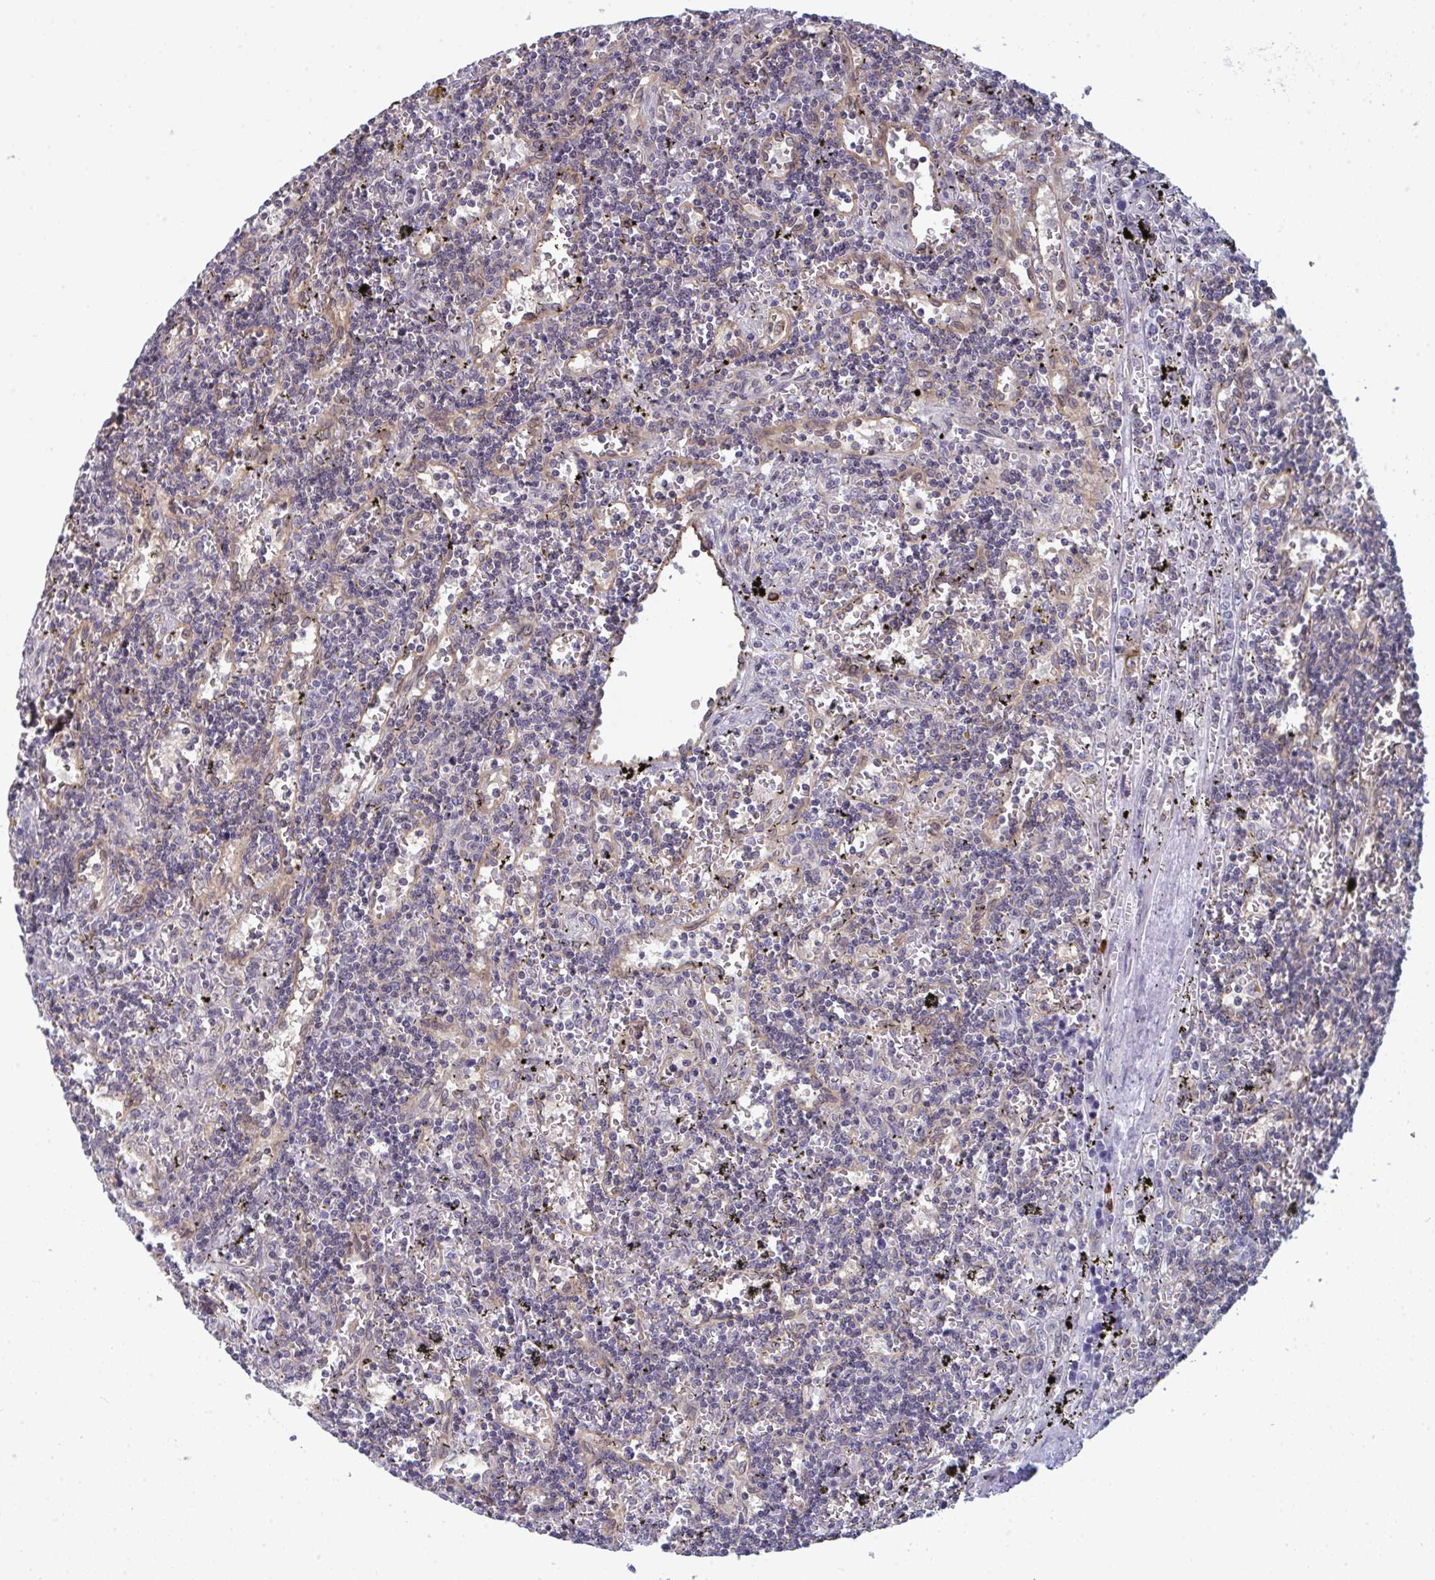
{"staining": {"intensity": "negative", "quantity": "none", "location": "none"}, "tissue": "lymphoma", "cell_type": "Tumor cells", "image_type": "cancer", "snomed": [{"axis": "morphology", "description": "Malignant lymphoma, non-Hodgkin's type, Low grade"}, {"axis": "topography", "description": "Spleen"}], "caption": "Protein analysis of lymphoma shows no significant staining in tumor cells.", "gene": "LYSMD4", "patient": {"sex": "male", "age": 60}}